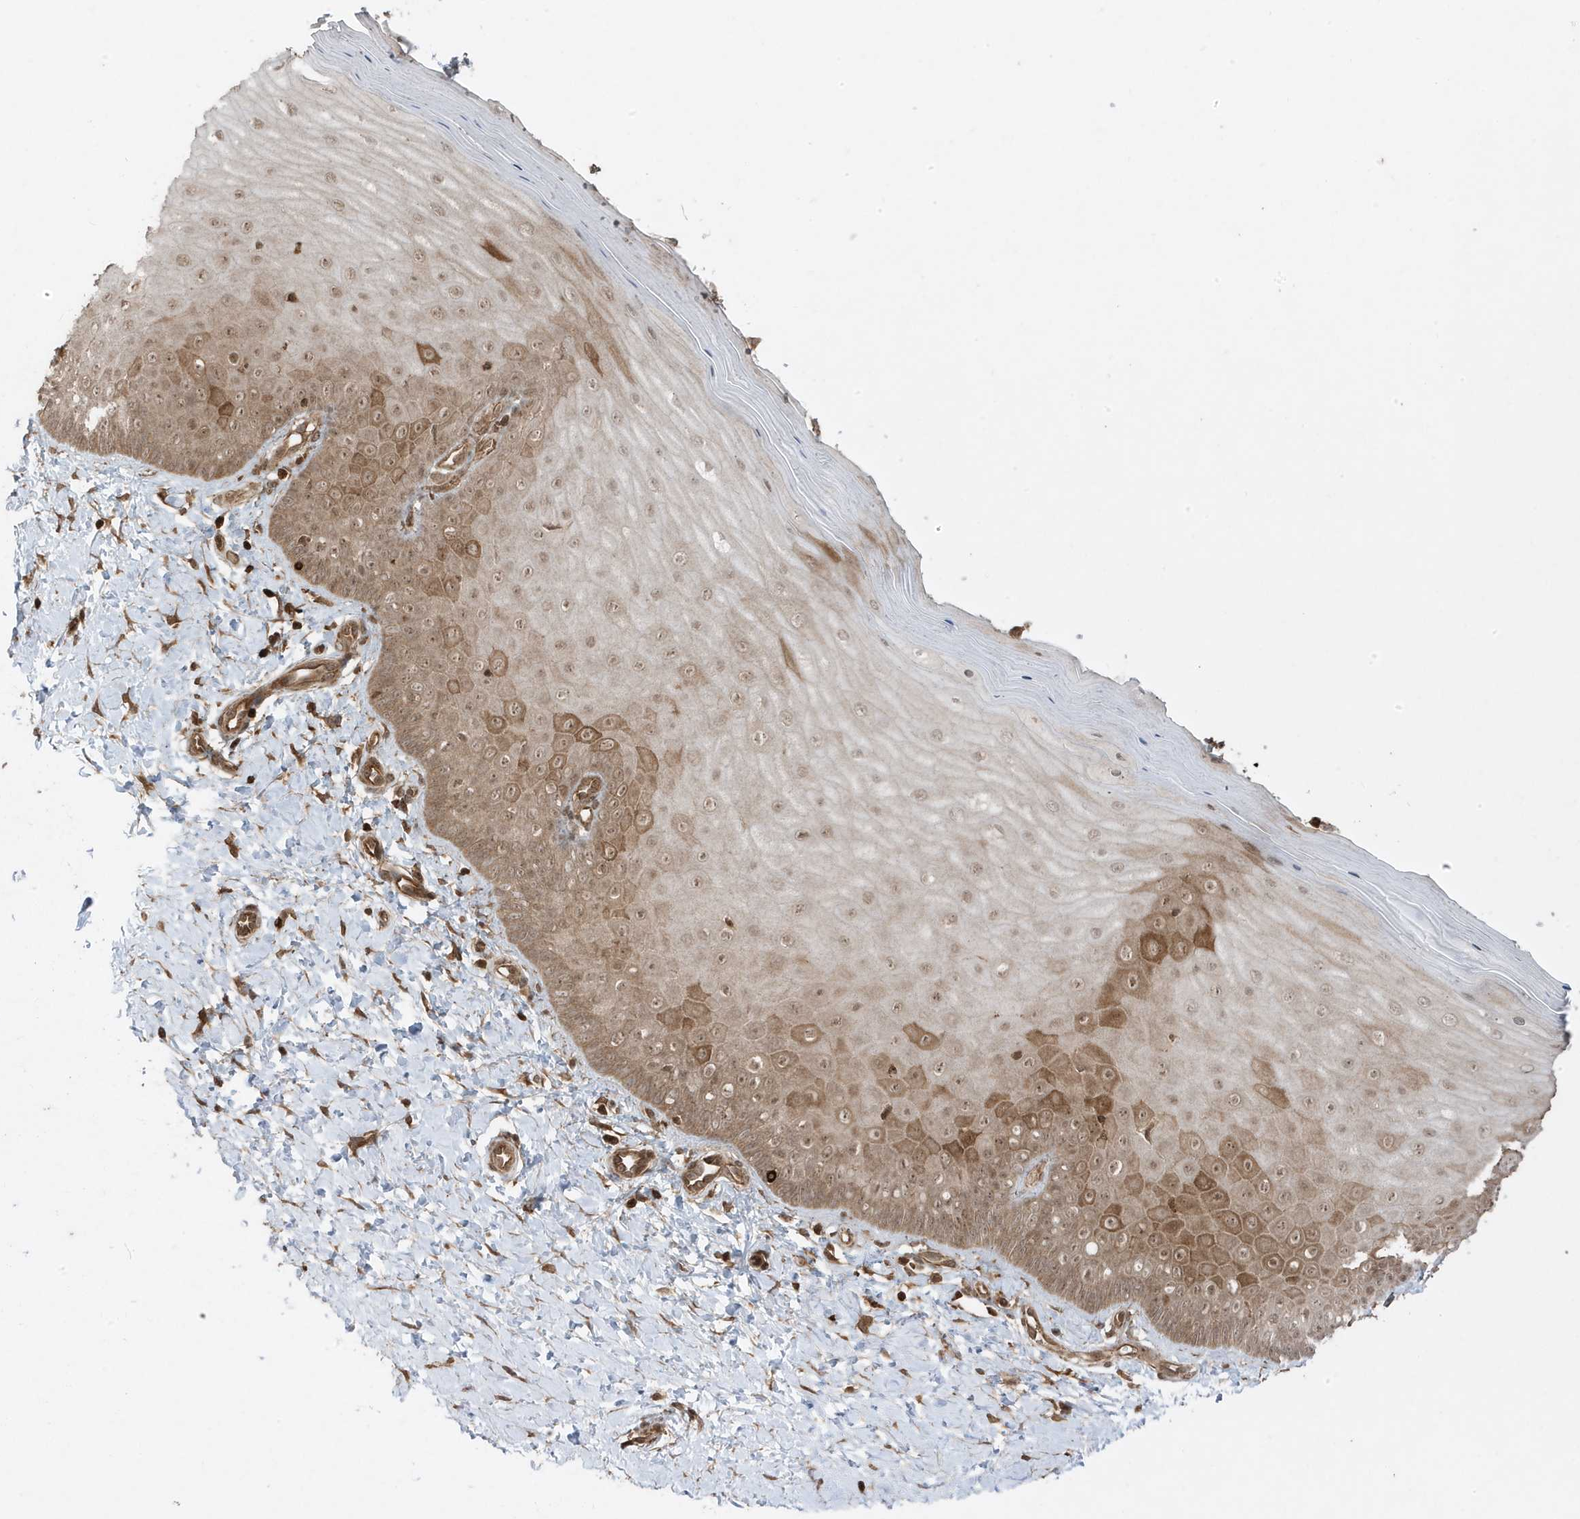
{"staining": {"intensity": "moderate", "quantity": ">75%", "location": "cytoplasmic/membranous,nuclear"}, "tissue": "cervix", "cell_type": "Glandular cells", "image_type": "normal", "snomed": [{"axis": "morphology", "description": "Normal tissue, NOS"}, {"axis": "topography", "description": "Cervix"}], "caption": "Cervix stained with immunohistochemistry (IHC) displays moderate cytoplasmic/membranous,nuclear staining in approximately >75% of glandular cells. The staining was performed using DAB to visualize the protein expression in brown, while the nuclei were stained in blue with hematoxylin (Magnification: 20x).", "gene": "ASAP1", "patient": {"sex": "female", "age": 55}}